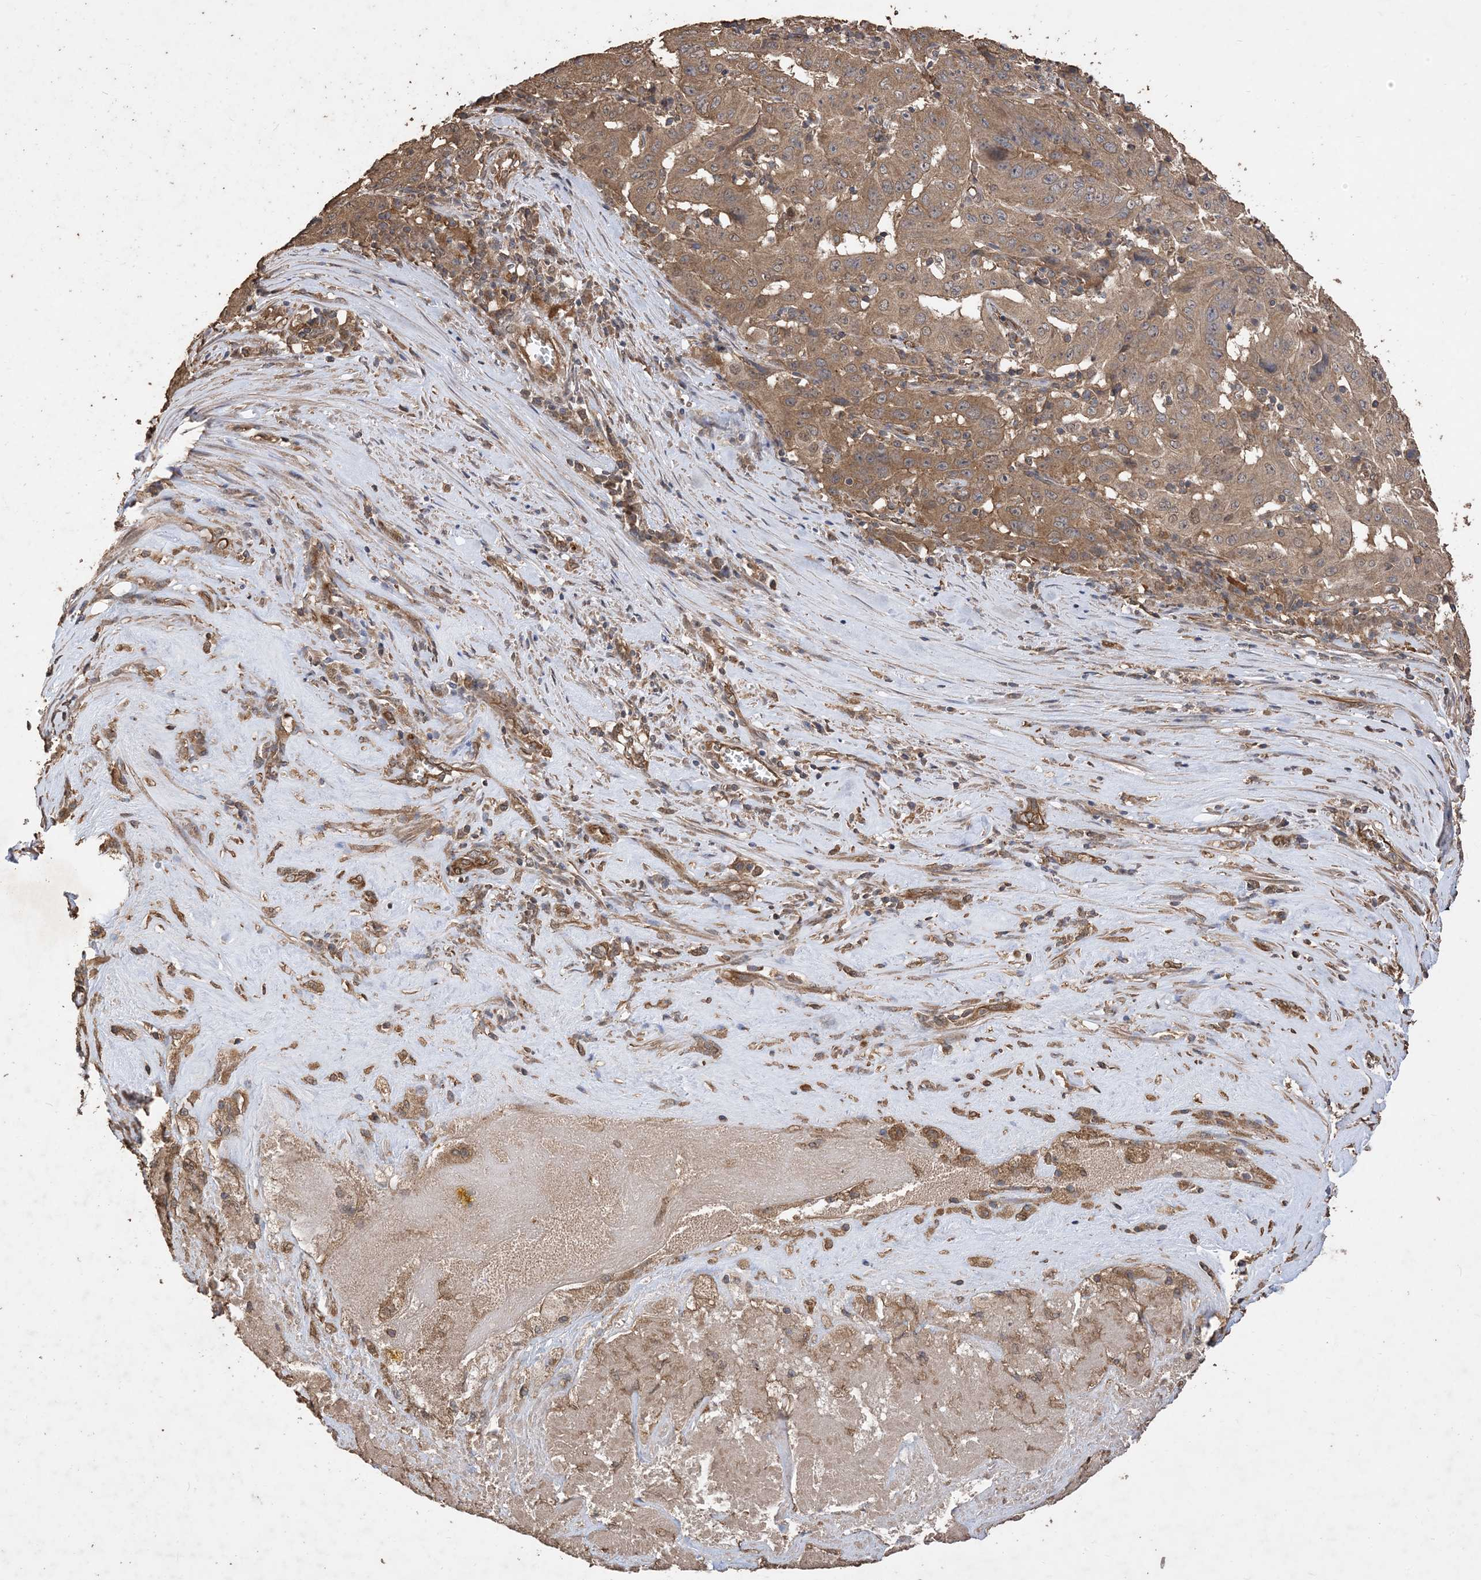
{"staining": {"intensity": "moderate", "quantity": ">75%", "location": "cytoplasmic/membranous"}, "tissue": "pancreatic cancer", "cell_type": "Tumor cells", "image_type": "cancer", "snomed": [{"axis": "morphology", "description": "Adenocarcinoma, NOS"}, {"axis": "topography", "description": "Pancreas"}], "caption": "Immunohistochemical staining of adenocarcinoma (pancreatic) demonstrates medium levels of moderate cytoplasmic/membranous expression in approximately >75% of tumor cells.", "gene": "ZKSCAN5", "patient": {"sex": "male", "age": 63}}